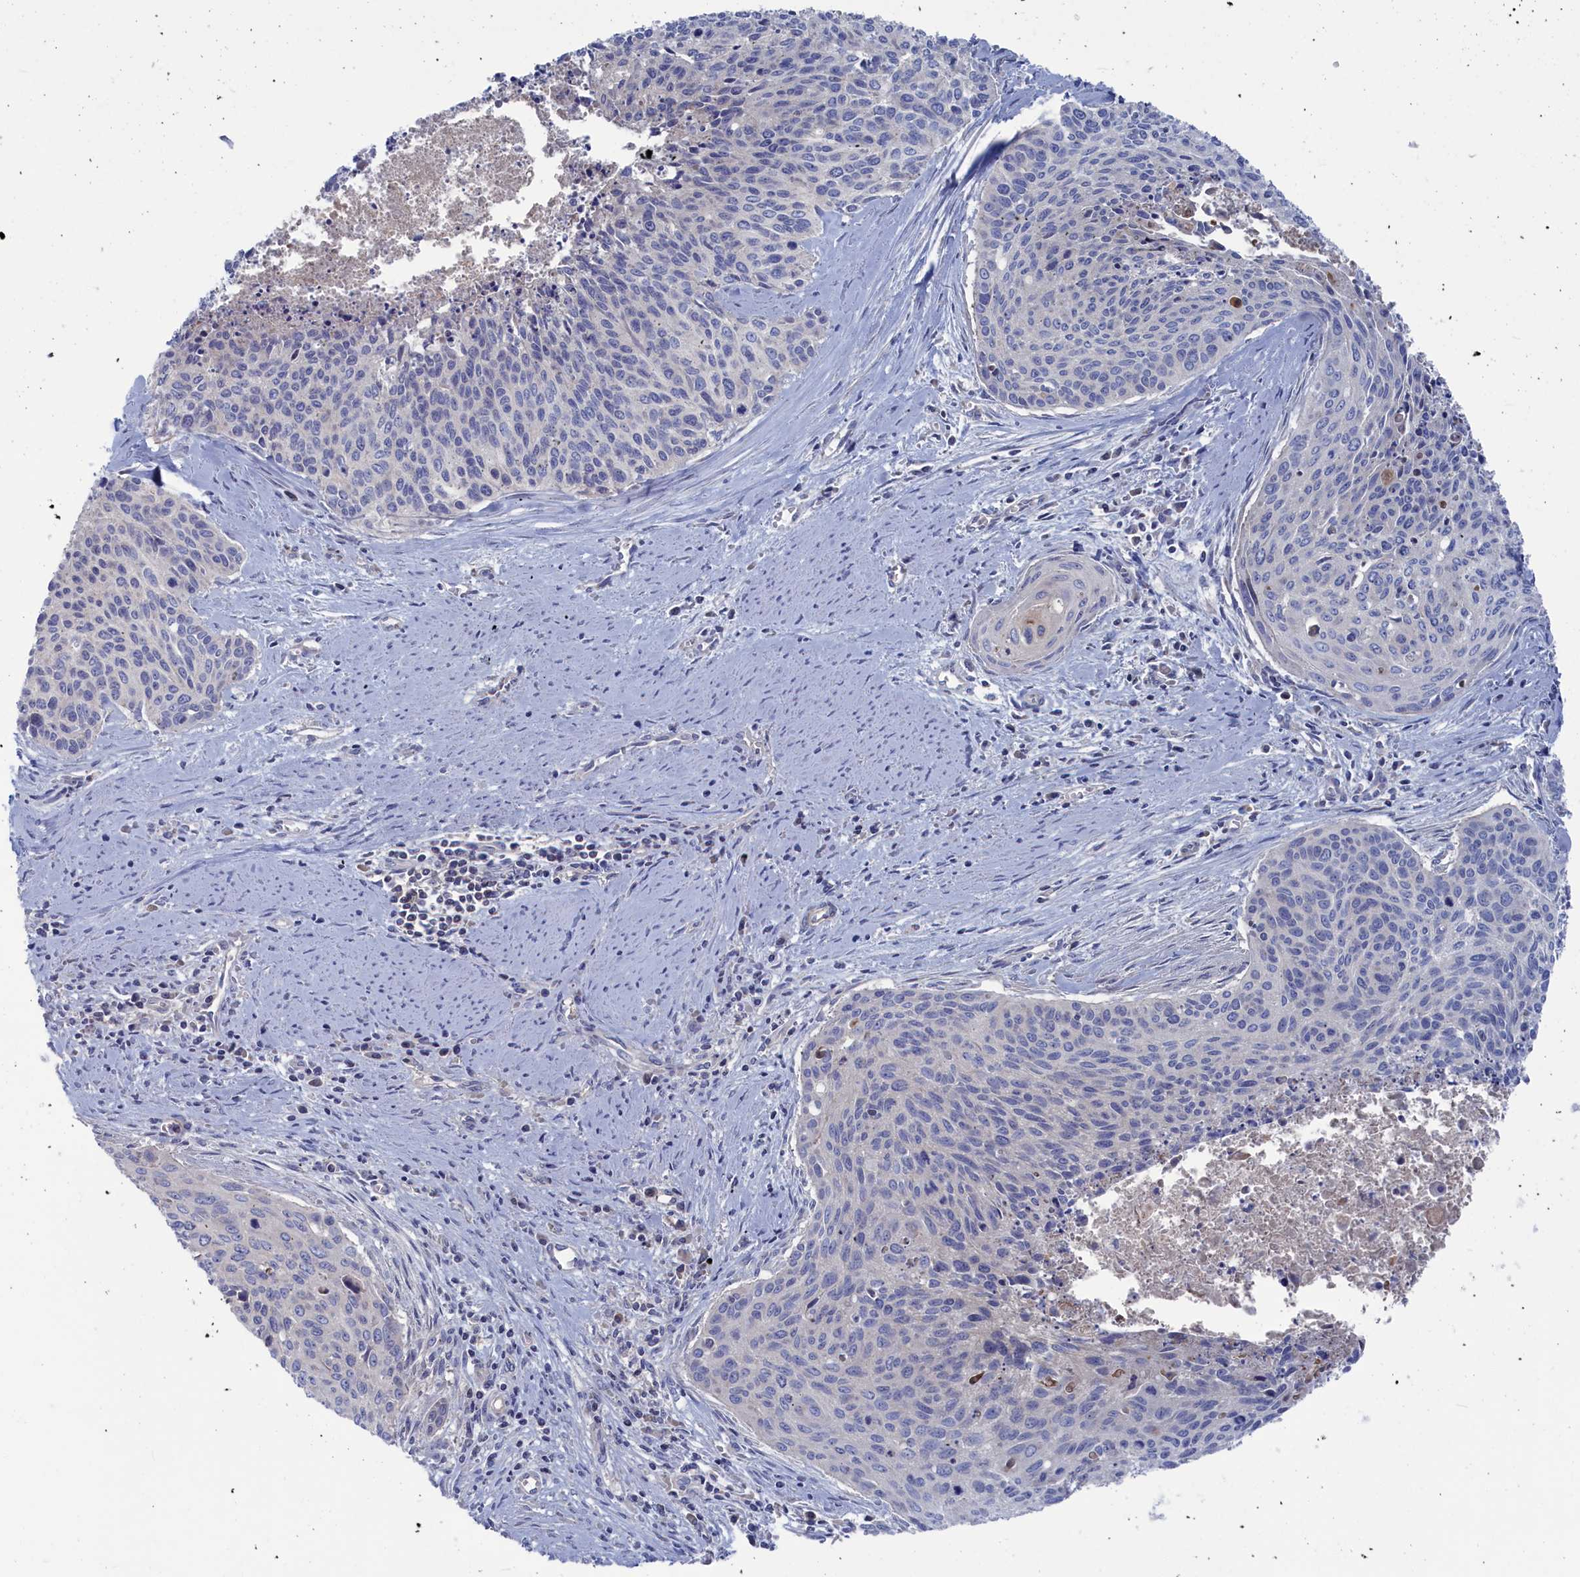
{"staining": {"intensity": "negative", "quantity": "none", "location": "none"}, "tissue": "cervical cancer", "cell_type": "Tumor cells", "image_type": "cancer", "snomed": [{"axis": "morphology", "description": "Squamous cell carcinoma, NOS"}, {"axis": "topography", "description": "Cervix"}], "caption": "Image shows no protein positivity in tumor cells of cervical cancer (squamous cell carcinoma) tissue.", "gene": "CEND1", "patient": {"sex": "female", "age": 55}}